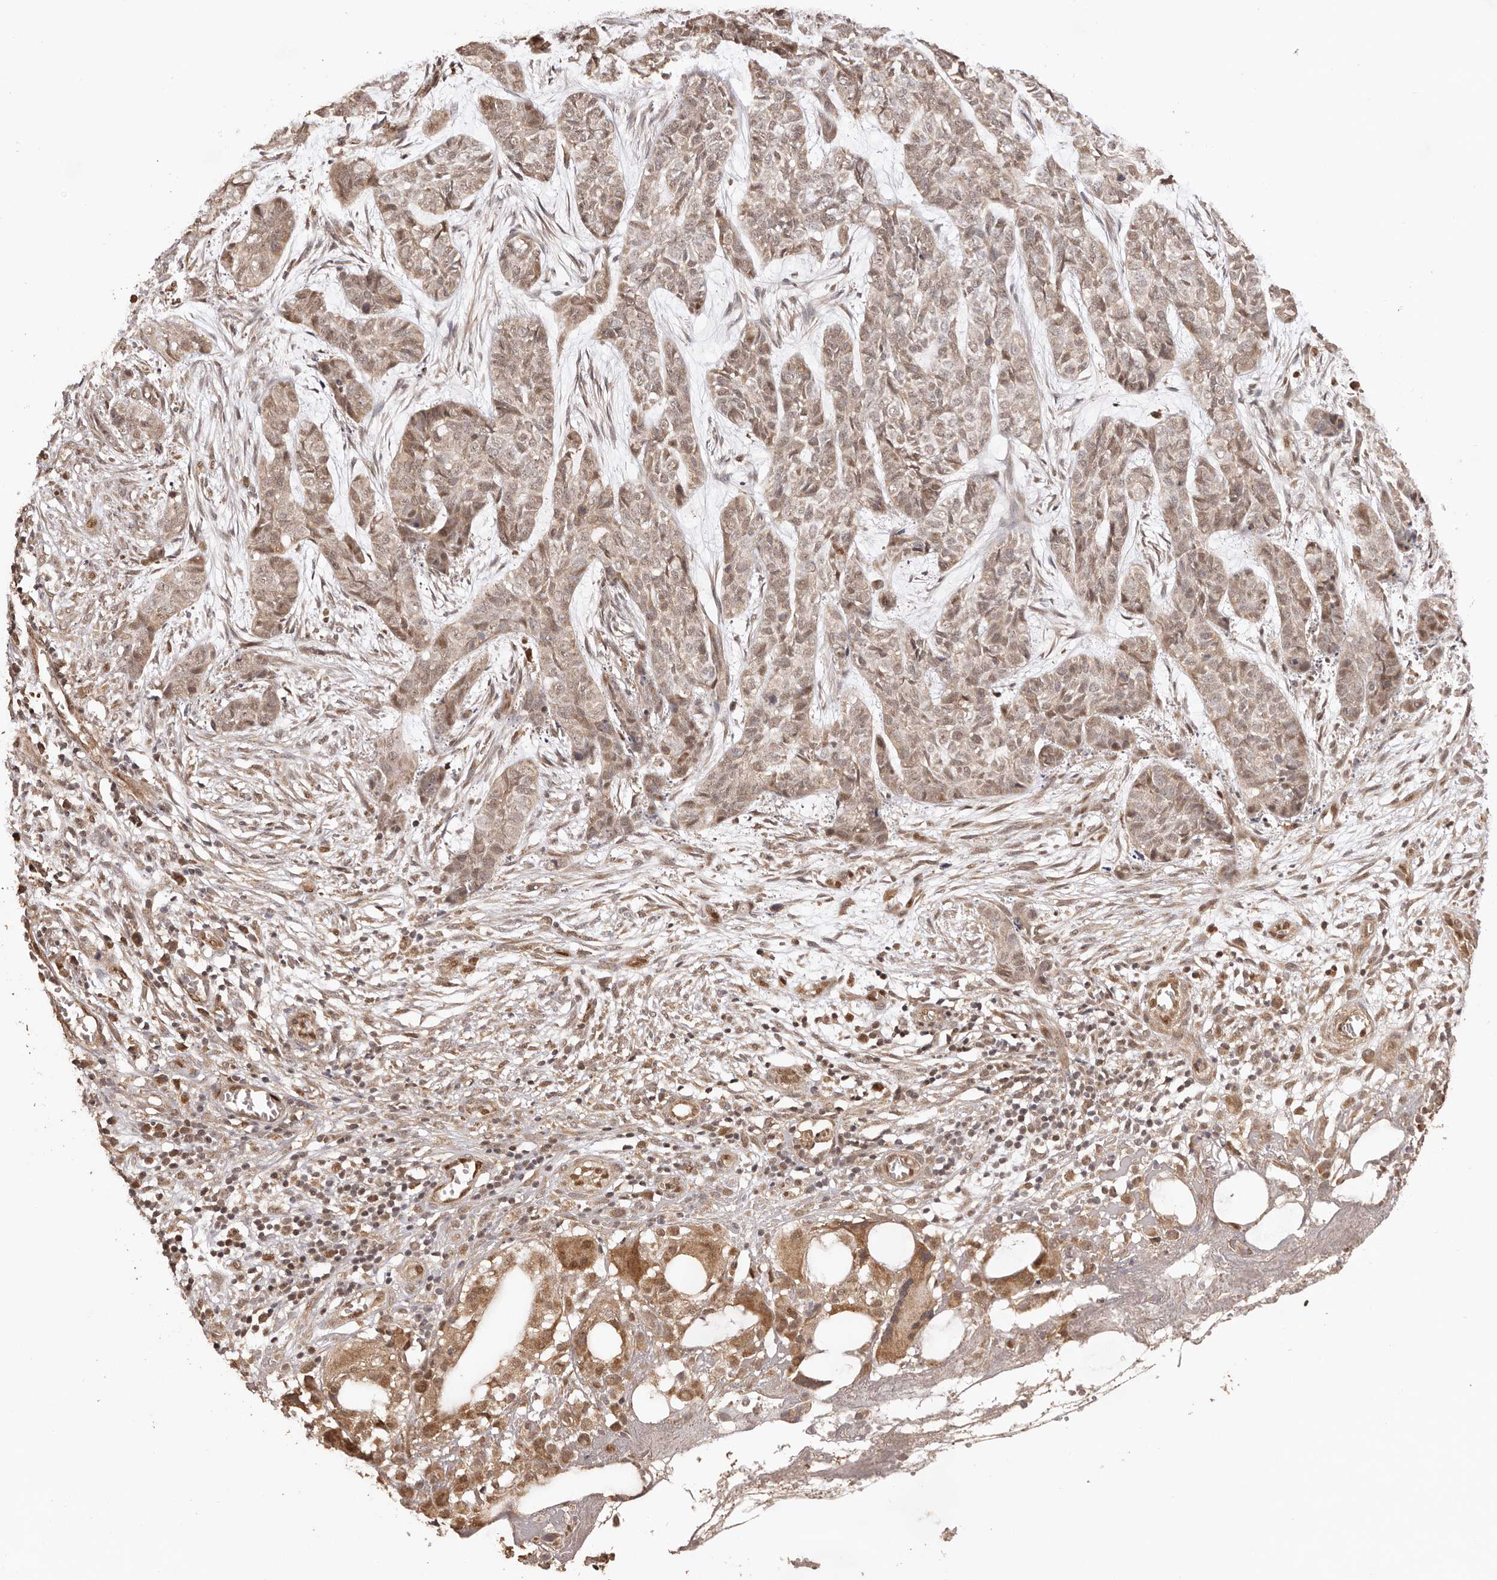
{"staining": {"intensity": "weak", "quantity": ">75%", "location": "cytoplasmic/membranous,nuclear"}, "tissue": "skin cancer", "cell_type": "Tumor cells", "image_type": "cancer", "snomed": [{"axis": "morphology", "description": "Basal cell carcinoma"}, {"axis": "topography", "description": "Skin"}], "caption": "The immunohistochemical stain labels weak cytoplasmic/membranous and nuclear positivity in tumor cells of skin basal cell carcinoma tissue. (Brightfield microscopy of DAB IHC at high magnification).", "gene": "UBR2", "patient": {"sex": "female", "age": 64}}